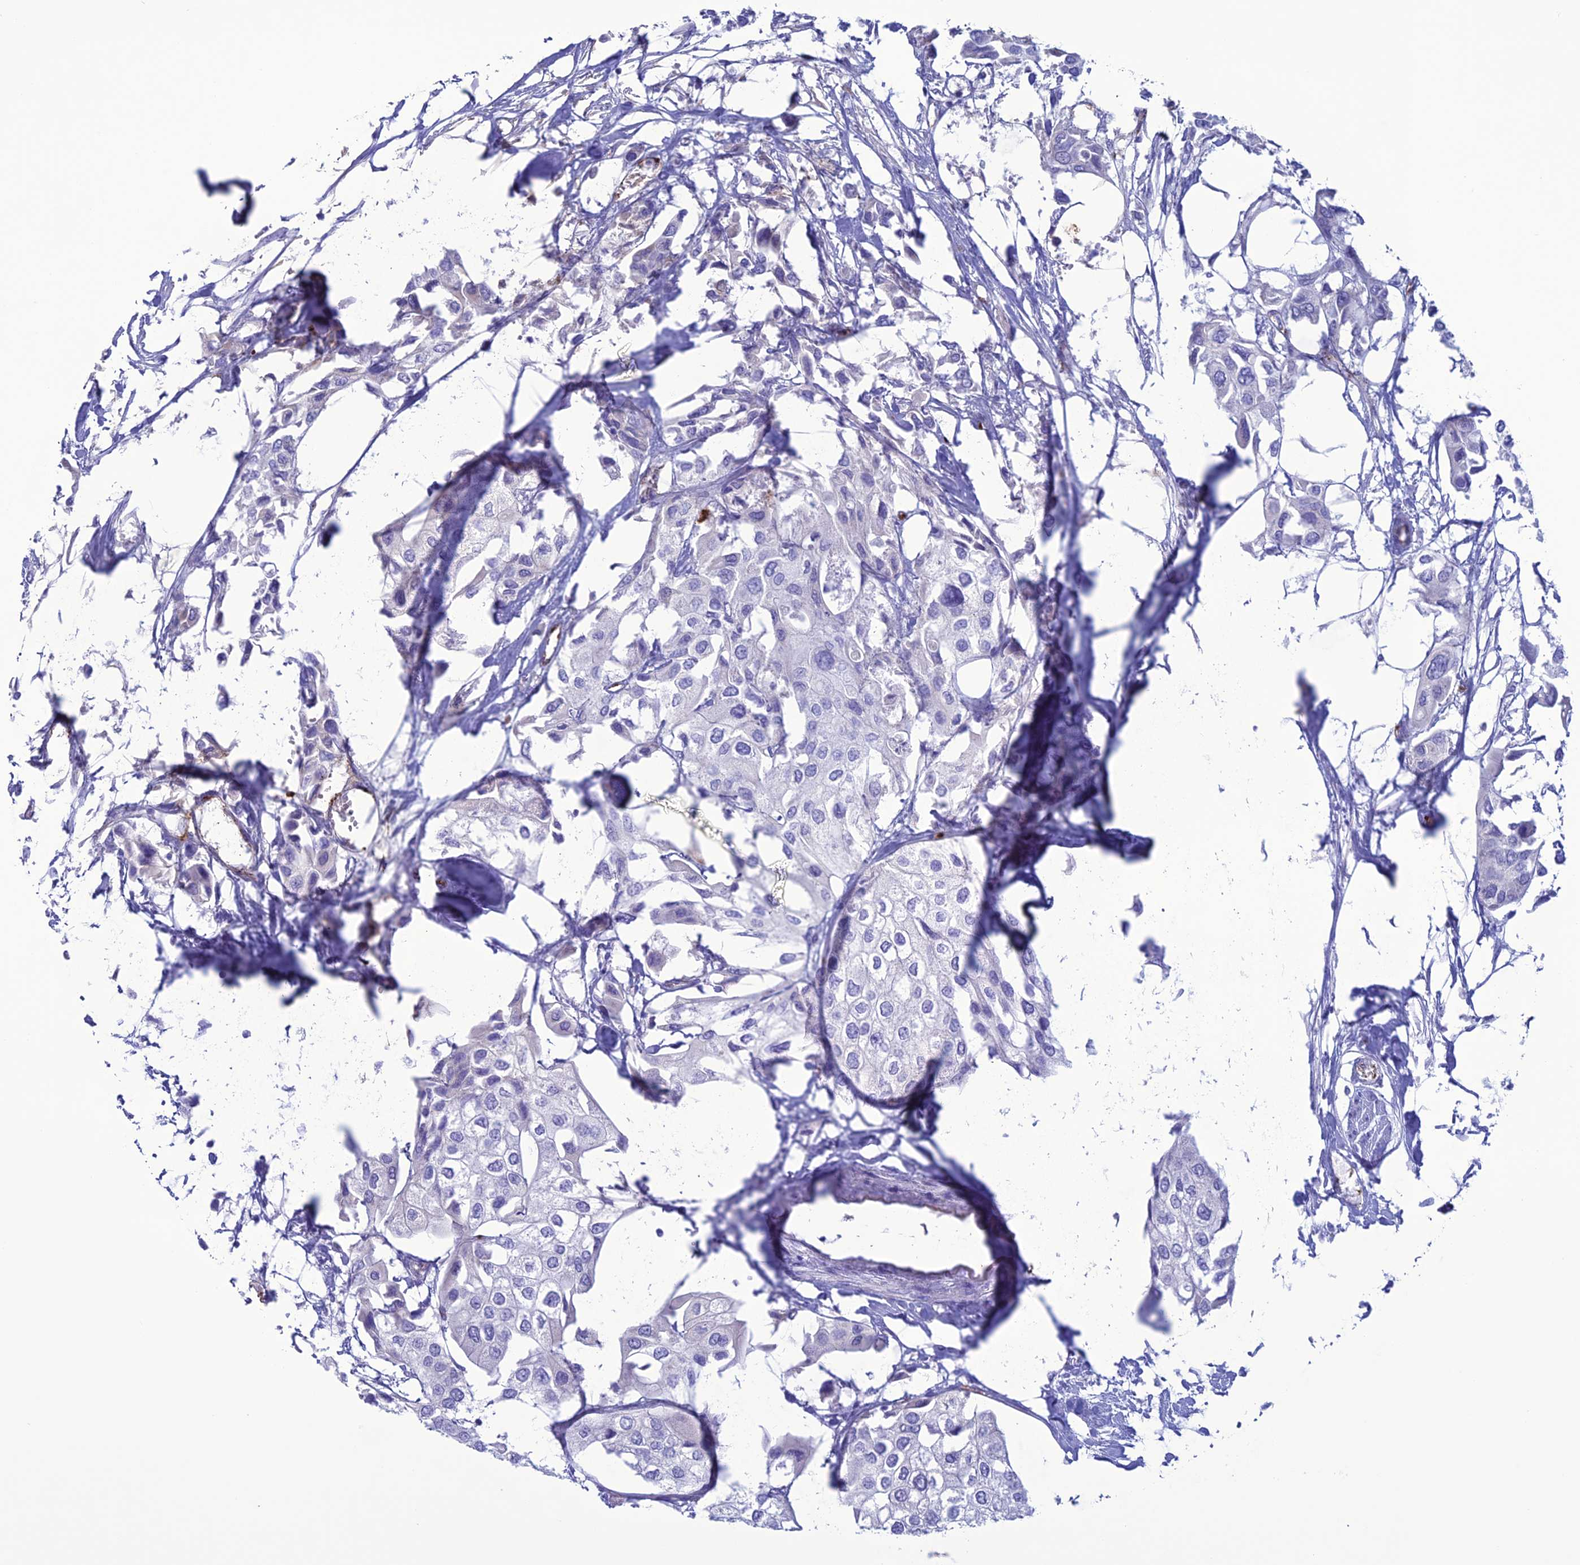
{"staining": {"intensity": "negative", "quantity": "none", "location": "none"}, "tissue": "urothelial cancer", "cell_type": "Tumor cells", "image_type": "cancer", "snomed": [{"axis": "morphology", "description": "Urothelial carcinoma, High grade"}, {"axis": "topography", "description": "Urinary bladder"}], "caption": "IHC image of neoplastic tissue: human urothelial cancer stained with DAB (3,3'-diaminobenzidine) exhibits no significant protein expression in tumor cells. Brightfield microscopy of IHC stained with DAB (brown) and hematoxylin (blue), captured at high magnification.", "gene": "CDC42EP5", "patient": {"sex": "male", "age": 64}}